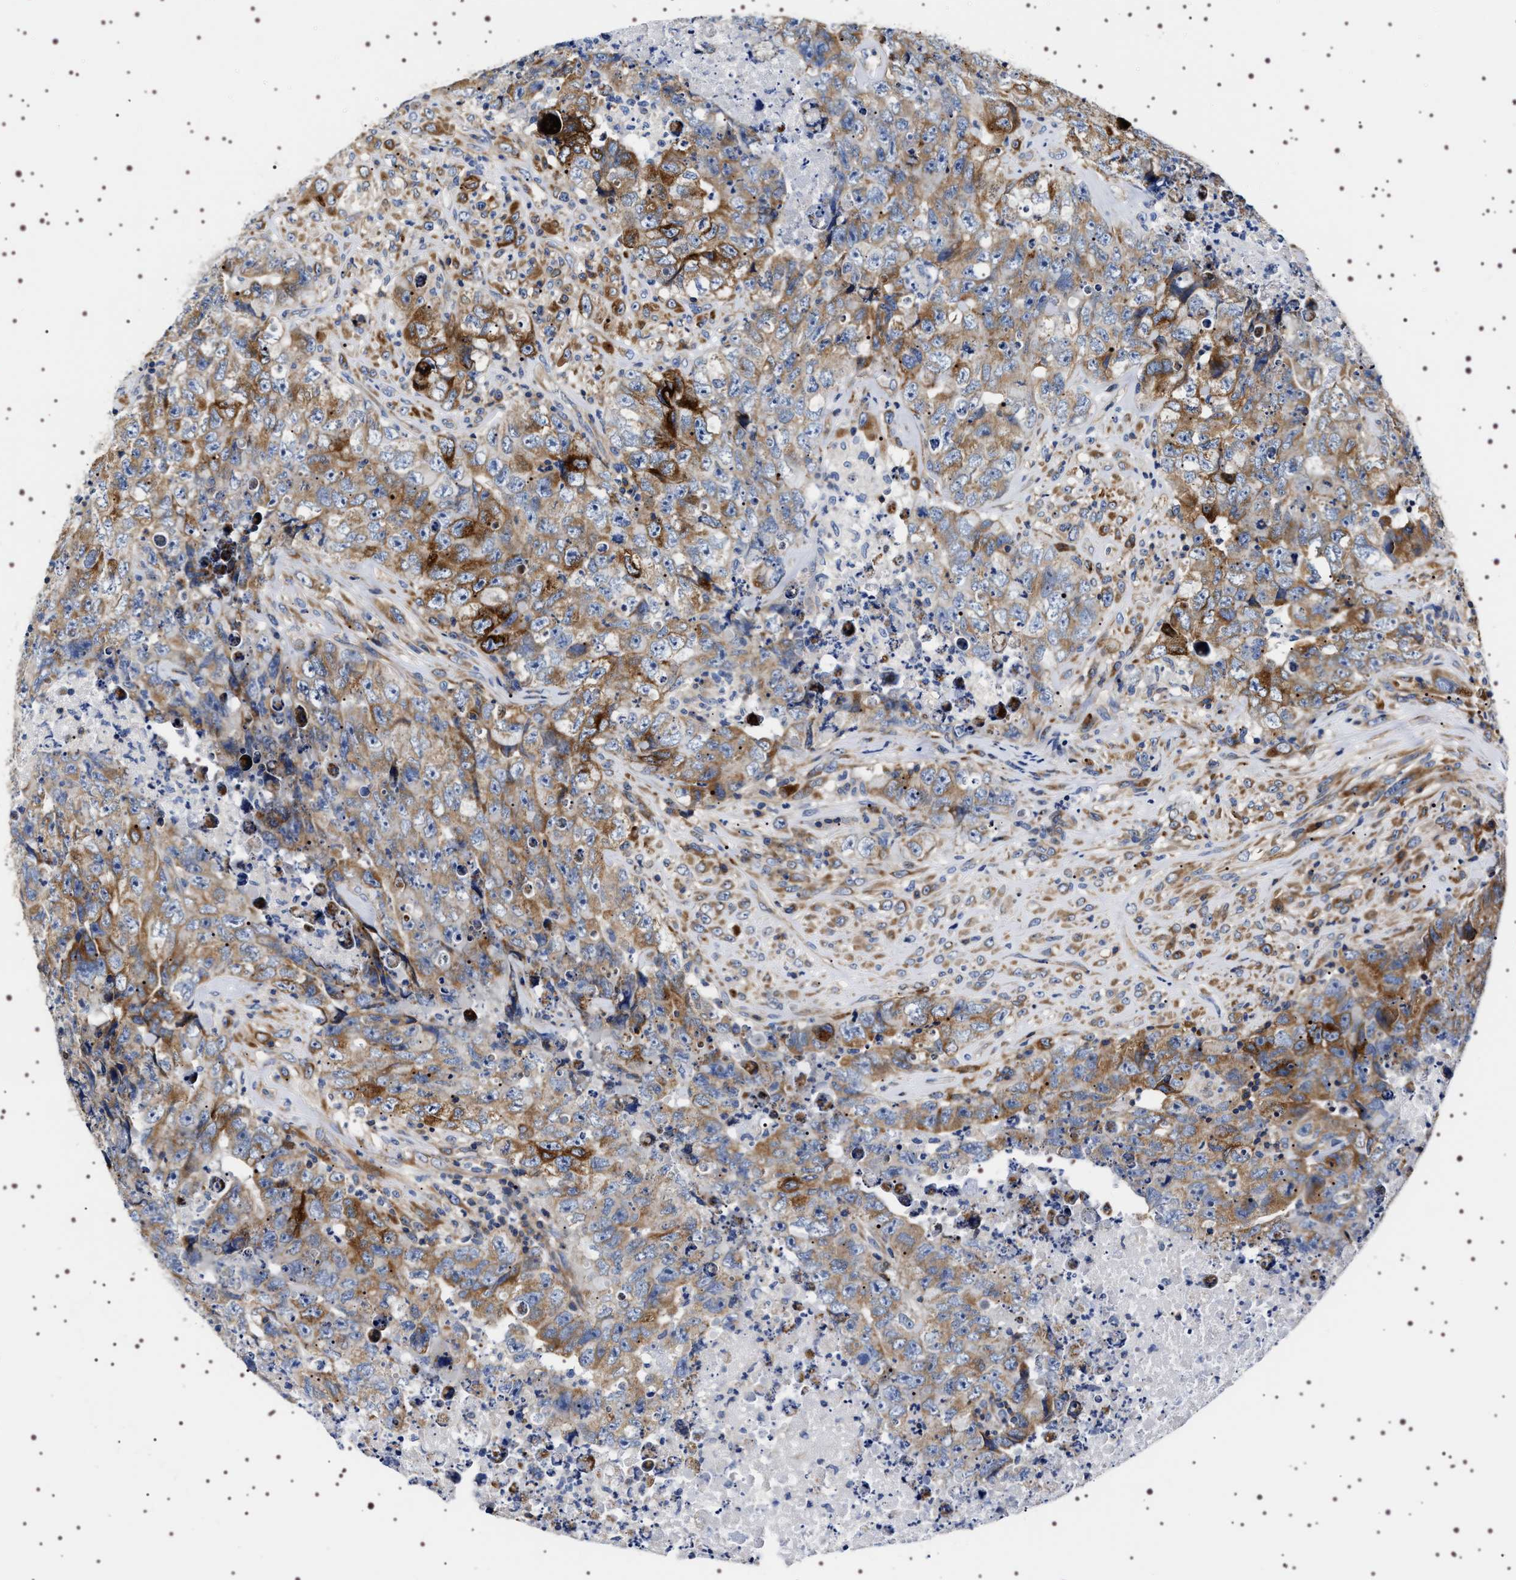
{"staining": {"intensity": "moderate", "quantity": ">75%", "location": "cytoplasmic/membranous"}, "tissue": "testis cancer", "cell_type": "Tumor cells", "image_type": "cancer", "snomed": [{"axis": "morphology", "description": "Carcinoma, Embryonal, NOS"}, {"axis": "topography", "description": "Testis"}], "caption": "A photomicrograph of testis cancer (embryonal carcinoma) stained for a protein displays moderate cytoplasmic/membranous brown staining in tumor cells. The staining was performed using DAB (3,3'-diaminobenzidine), with brown indicating positive protein expression. Nuclei are stained blue with hematoxylin.", "gene": "SQLE", "patient": {"sex": "male", "age": 32}}